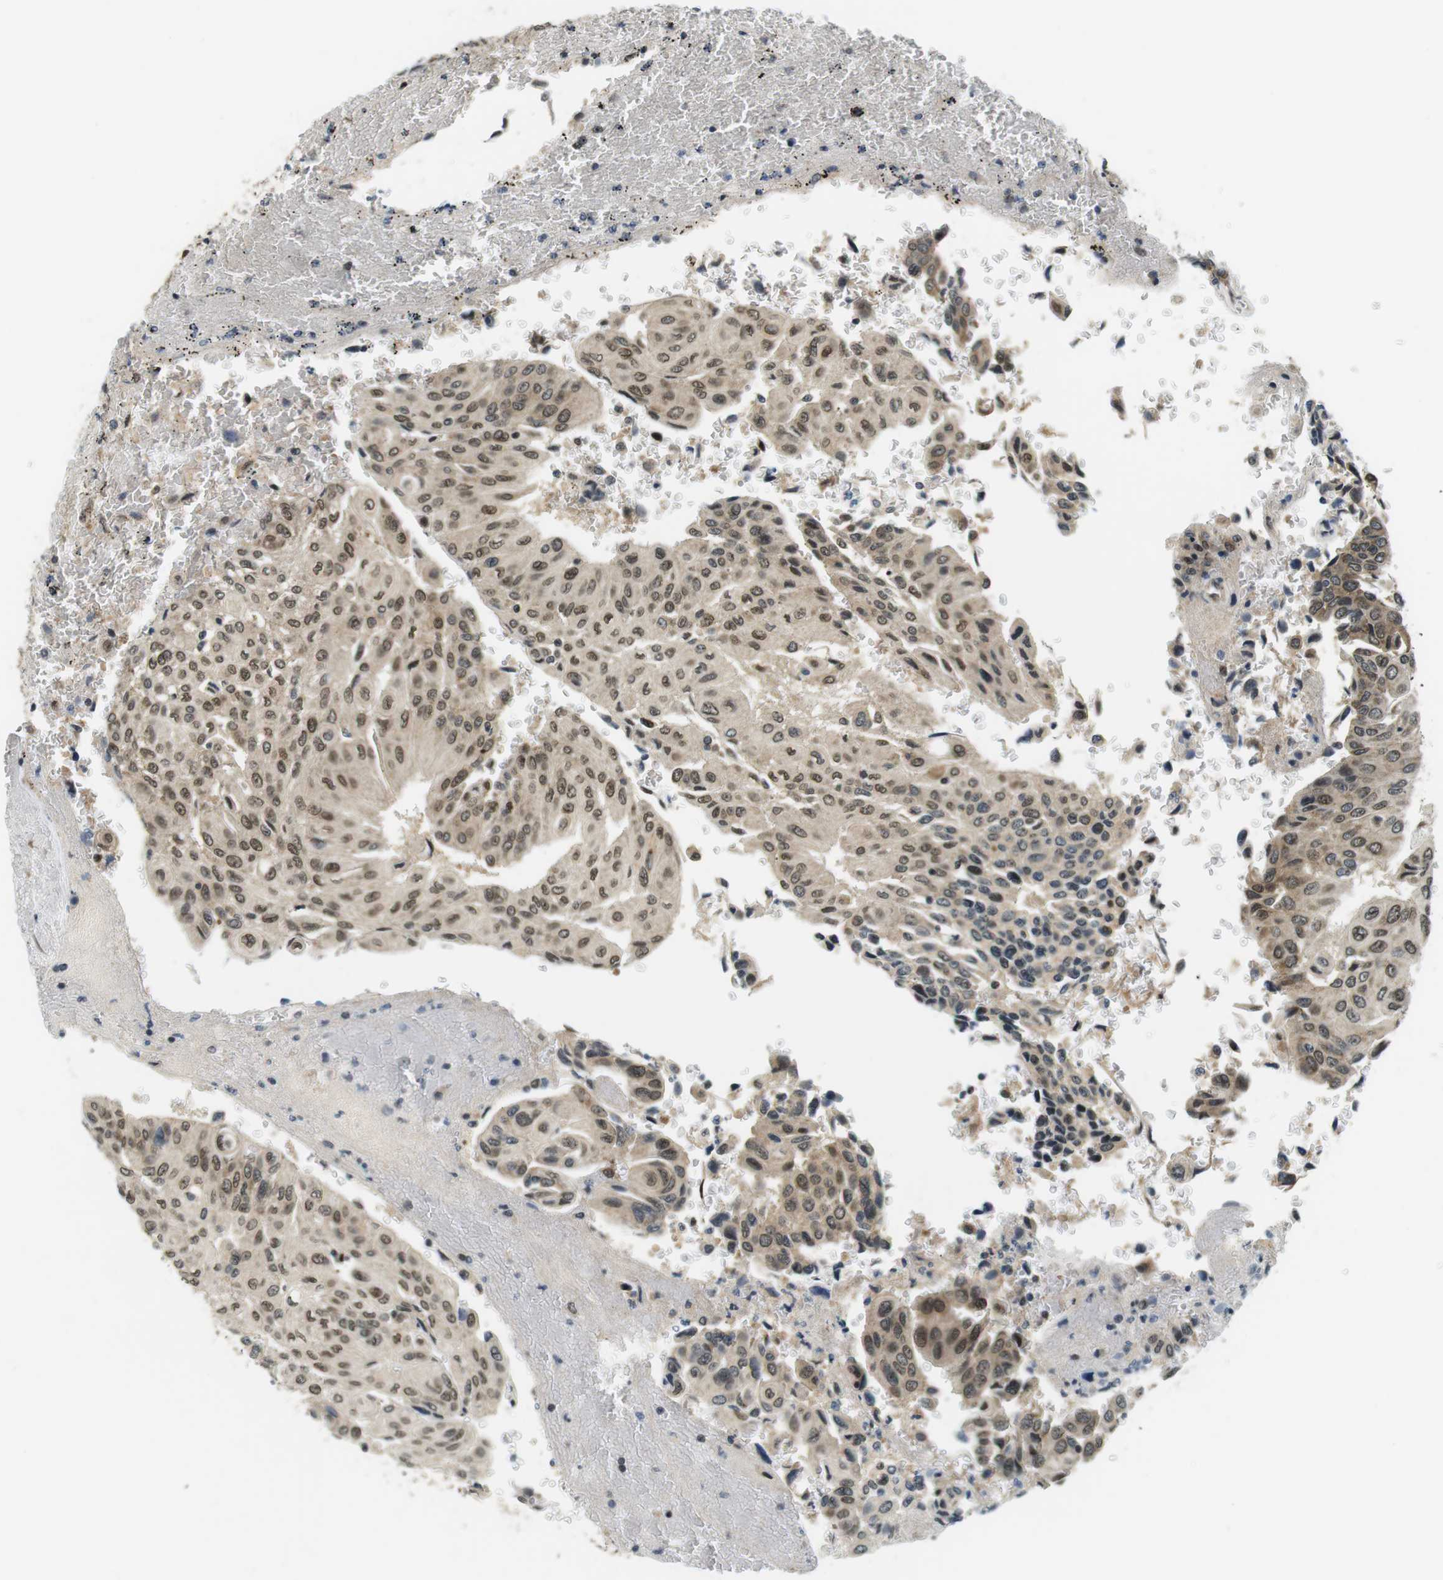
{"staining": {"intensity": "moderate", "quantity": ">75%", "location": "nuclear"}, "tissue": "urothelial cancer", "cell_type": "Tumor cells", "image_type": "cancer", "snomed": [{"axis": "morphology", "description": "Urothelial carcinoma, High grade"}, {"axis": "topography", "description": "Urinary bladder"}], "caption": "There is medium levels of moderate nuclear positivity in tumor cells of urothelial carcinoma (high-grade), as demonstrated by immunohistochemical staining (brown color).", "gene": "CSNK2B", "patient": {"sex": "male", "age": 66}}